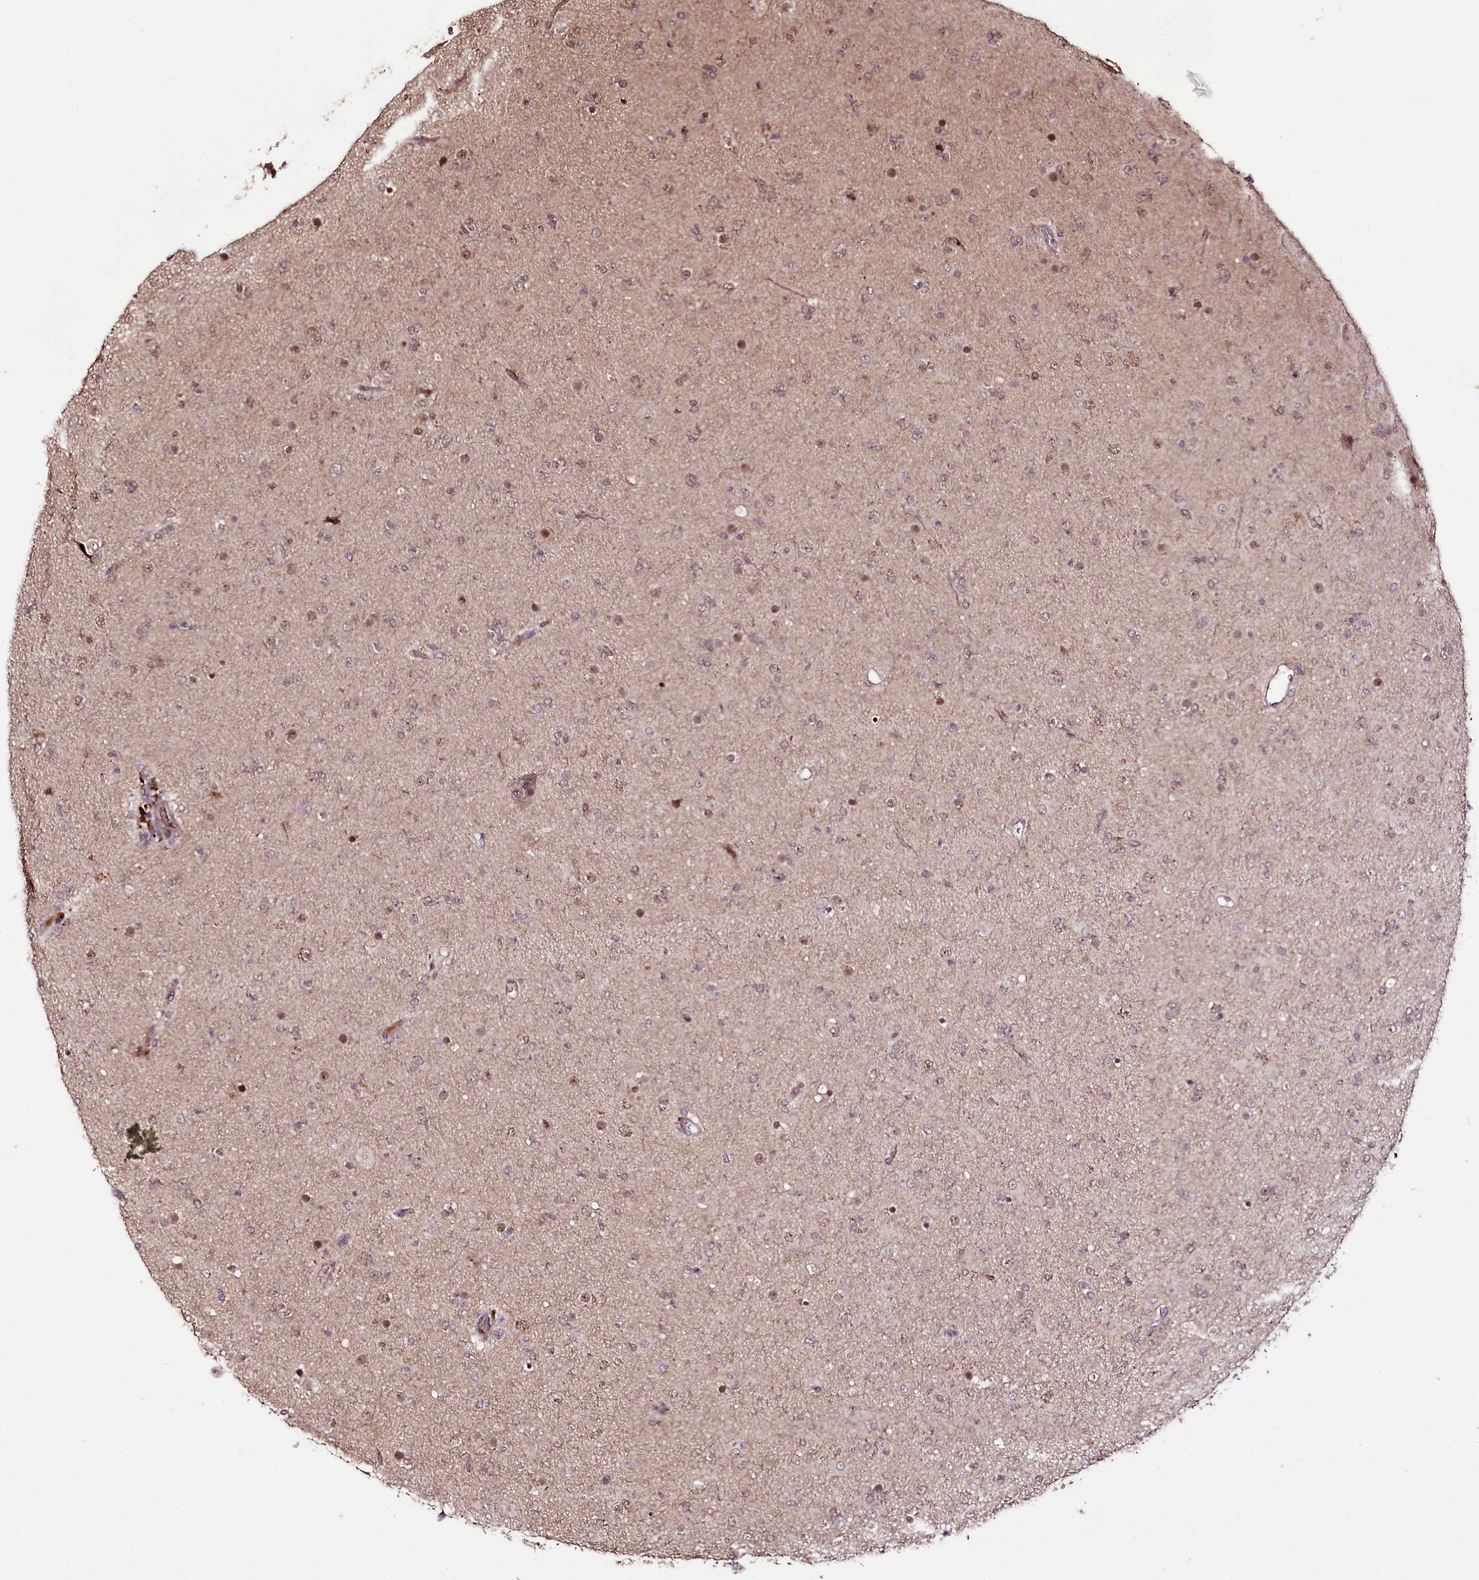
{"staining": {"intensity": "weak", "quantity": "<25%", "location": "cytoplasmic/membranous,nuclear"}, "tissue": "glioma", "cell_type": "Tumor cells", "image_type": "cancer", "snomed": [{"axis": "morphology", "description": "Glioma, malignant, Low grade"}, {"axis": "topography", "description": "Brain"}], "caption": "Tumor cells show no significant expression in malignant low-grade glioma. (Brightfield microscopy of DAB (3,3'-diaminobenzidine) IHC at high magnification).", "gene": "DMP1", "patient": {"sex": "male", "age": 65}}